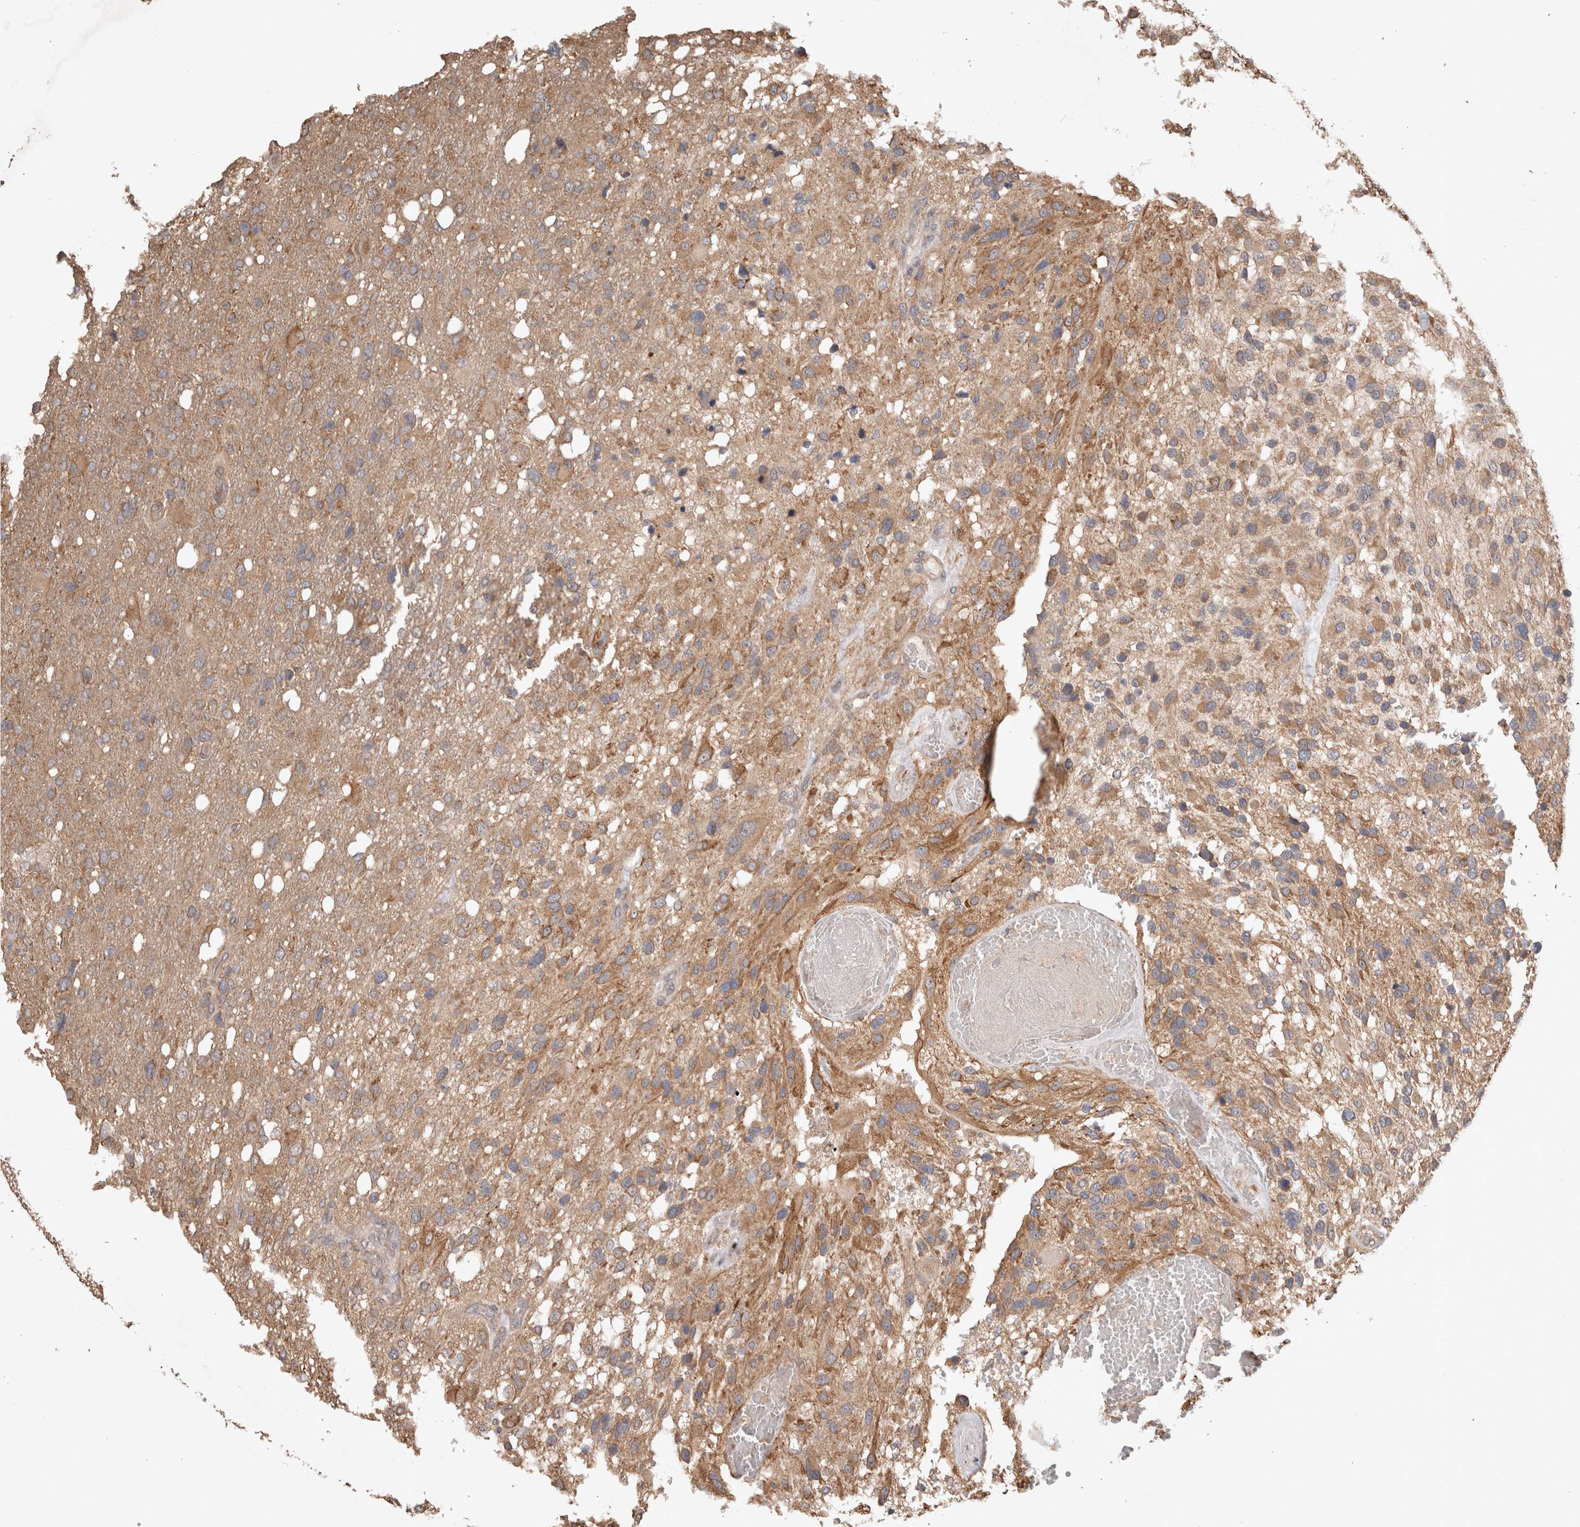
{"staining": {"intensity": "moderate", "quantity": ">75%", "location": "cytoplasmic/membranous"}, "tissue": "glioma", "cell_type": "Tumor cells", "image_type": "cancer", "snomed": [{"axis": "morphology", "description": "Glioma, malignant, High grade"}, {"axis": "topography", "description": "Brain"}], "caption": "Immunohistochemical staining of glioma reveals medium levels of moderate cytoplasmic/membranous protein expression in approximately >75% of tumor cells.", "gene": "HROB", "patient": {"sex": "female", "age": 58}}